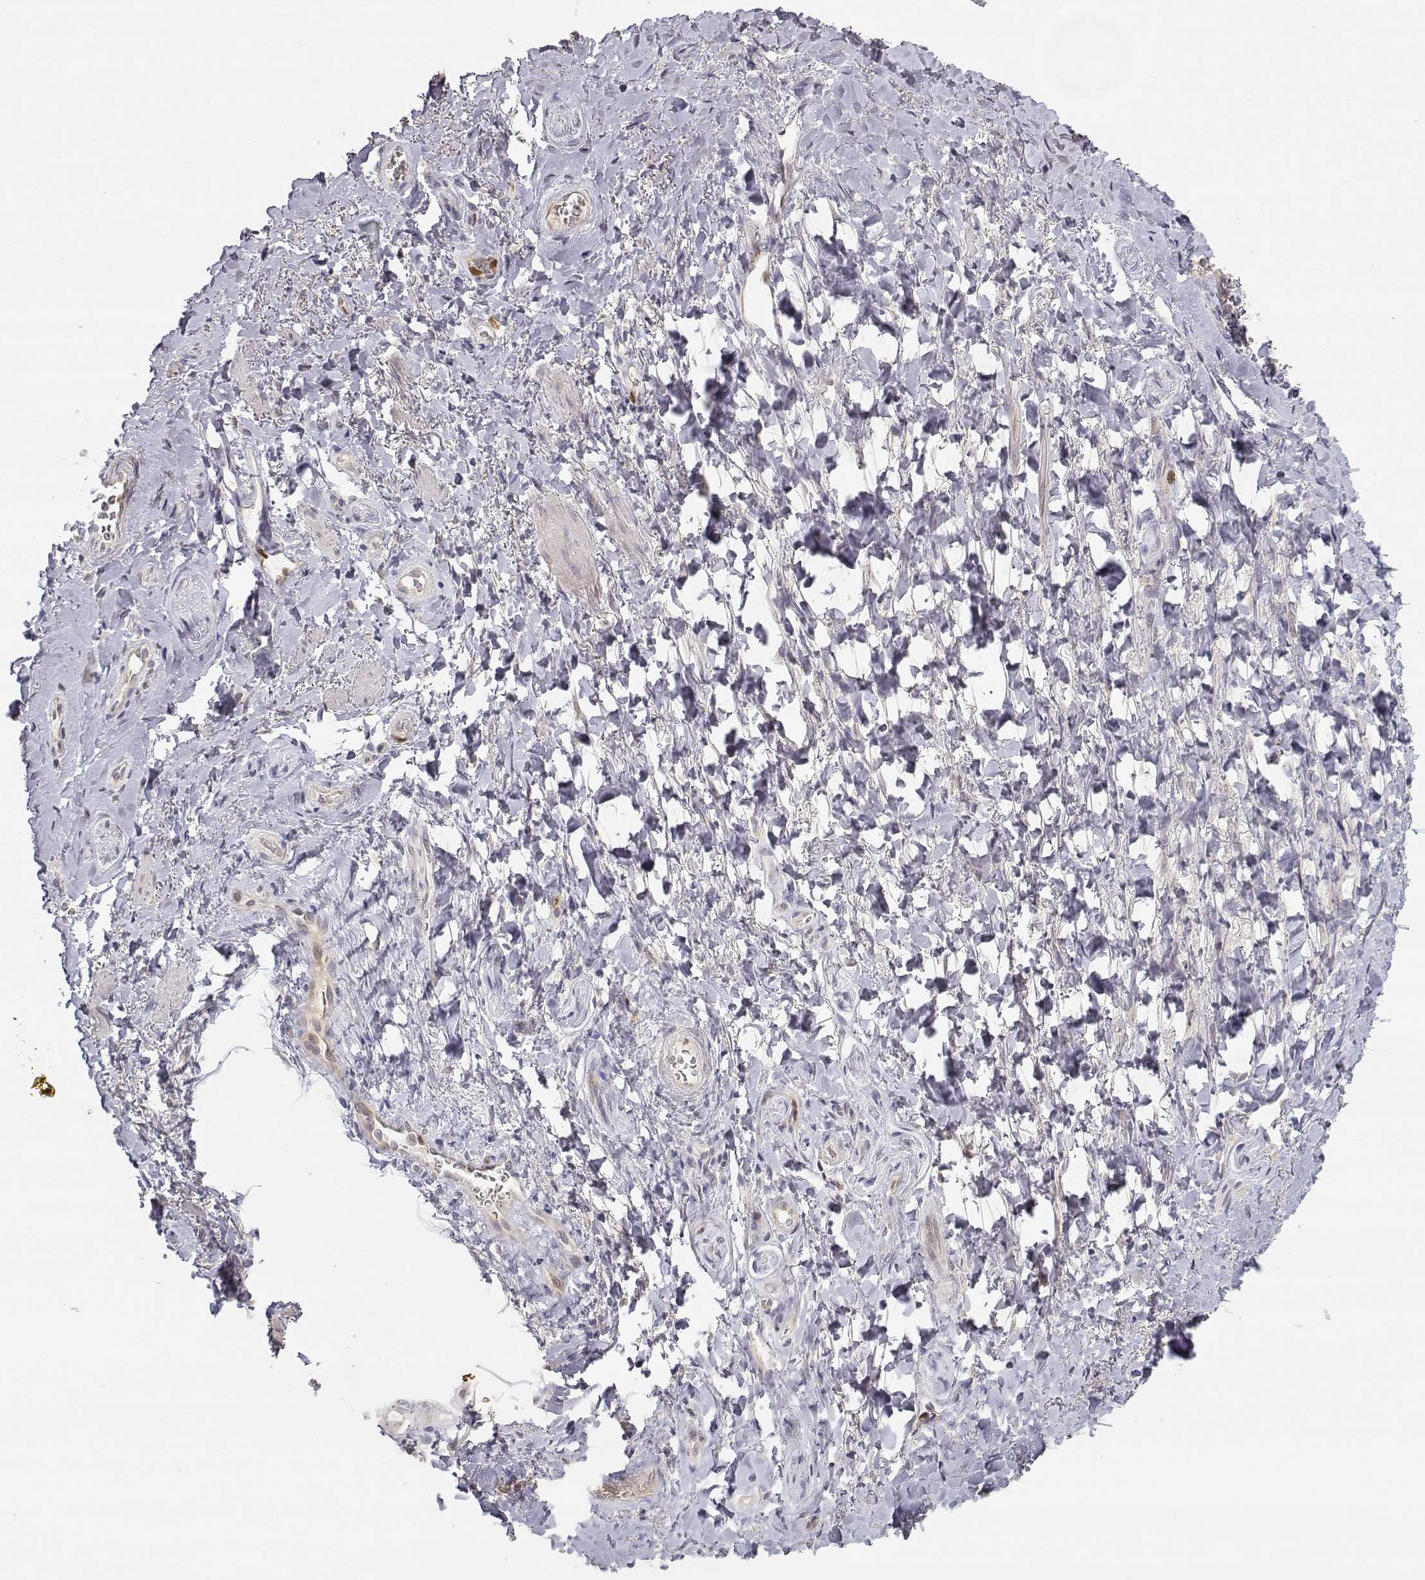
{"staining": {"intensity": "negative", "quantity": "none", "location": "none"}, "tissue": "adipose tissue", "cell_type": "Adipocytes", "image_type": "normal", "snomed": [{"axis": "morphology", "description": "Normal tissue, NOS"}, {"axis": "topography", "description": "Anal"}, {"axis": "topography", "description": "Peripheral nerve tissue"}], "caption": "DAB (3,3'-diaminobenzidine) immunohistochemical staining of unremarkable human adipose tissue exhibits no significant staining in adipocytes.", "gene": "RAD51", "patient": {"sex": "male", "age": 53}}